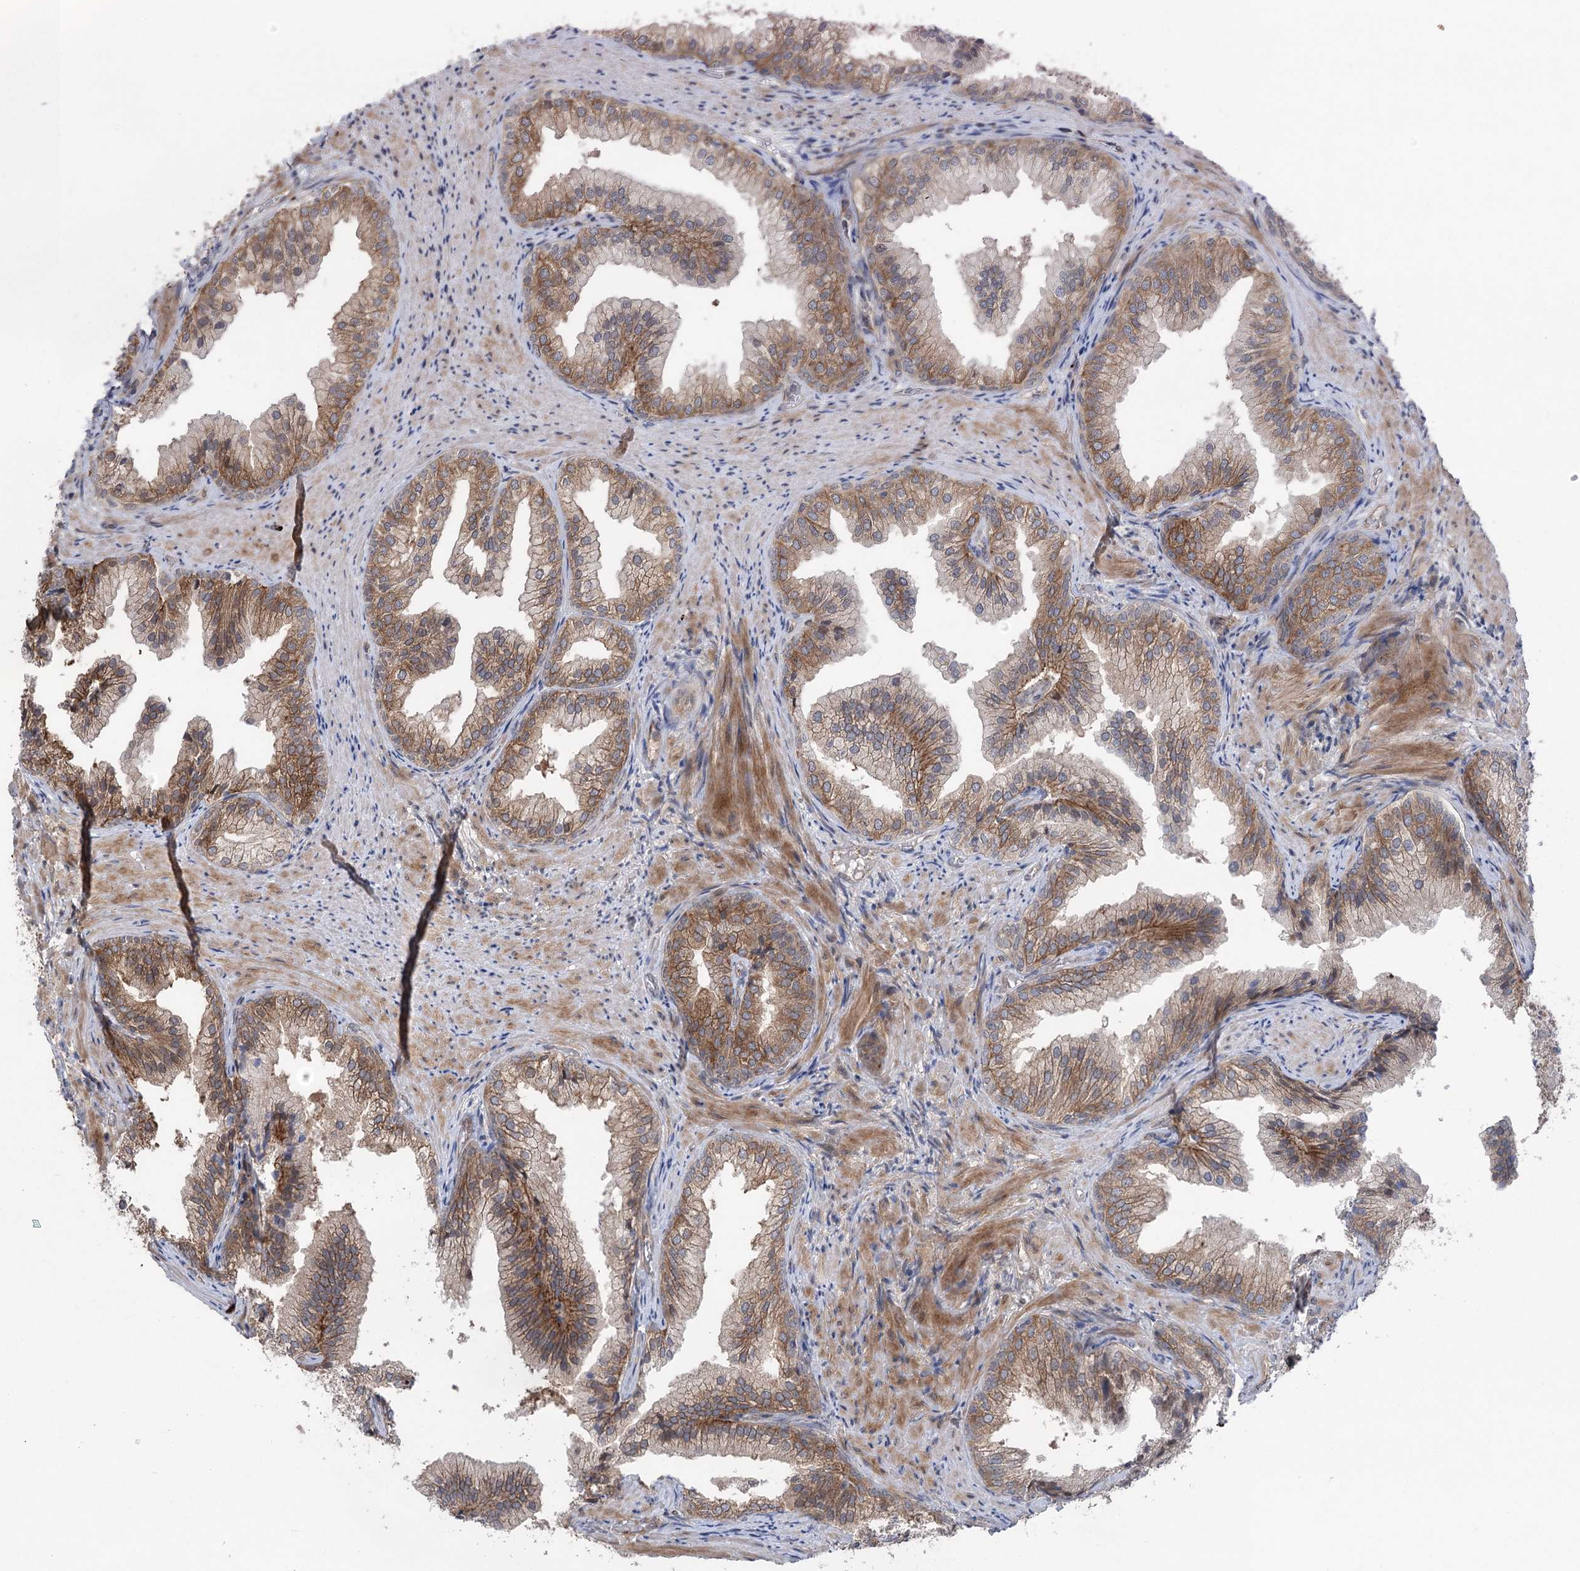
{"staining": {"intensity": "moderate", "quantity": ">75%", "location": "cytoplasmic/membranous"}, "tissue": "prostate", "cell_type": "Glandular cells", "image_type": "normal", "snomed": [{"axis": "morphology", "description": "Normal tissue, NOS"}, {"axis": "topography", "description": "Prostate"}], "caption": "This photomicrograph shows immunohistochemistry (IHC) staining of benign human prostate, with medium moderate cytoplasmic/membranous staining in about >75% of glandular cells.", "gene": "METTL24", "patient": {"sex": "male", "age": 76}}